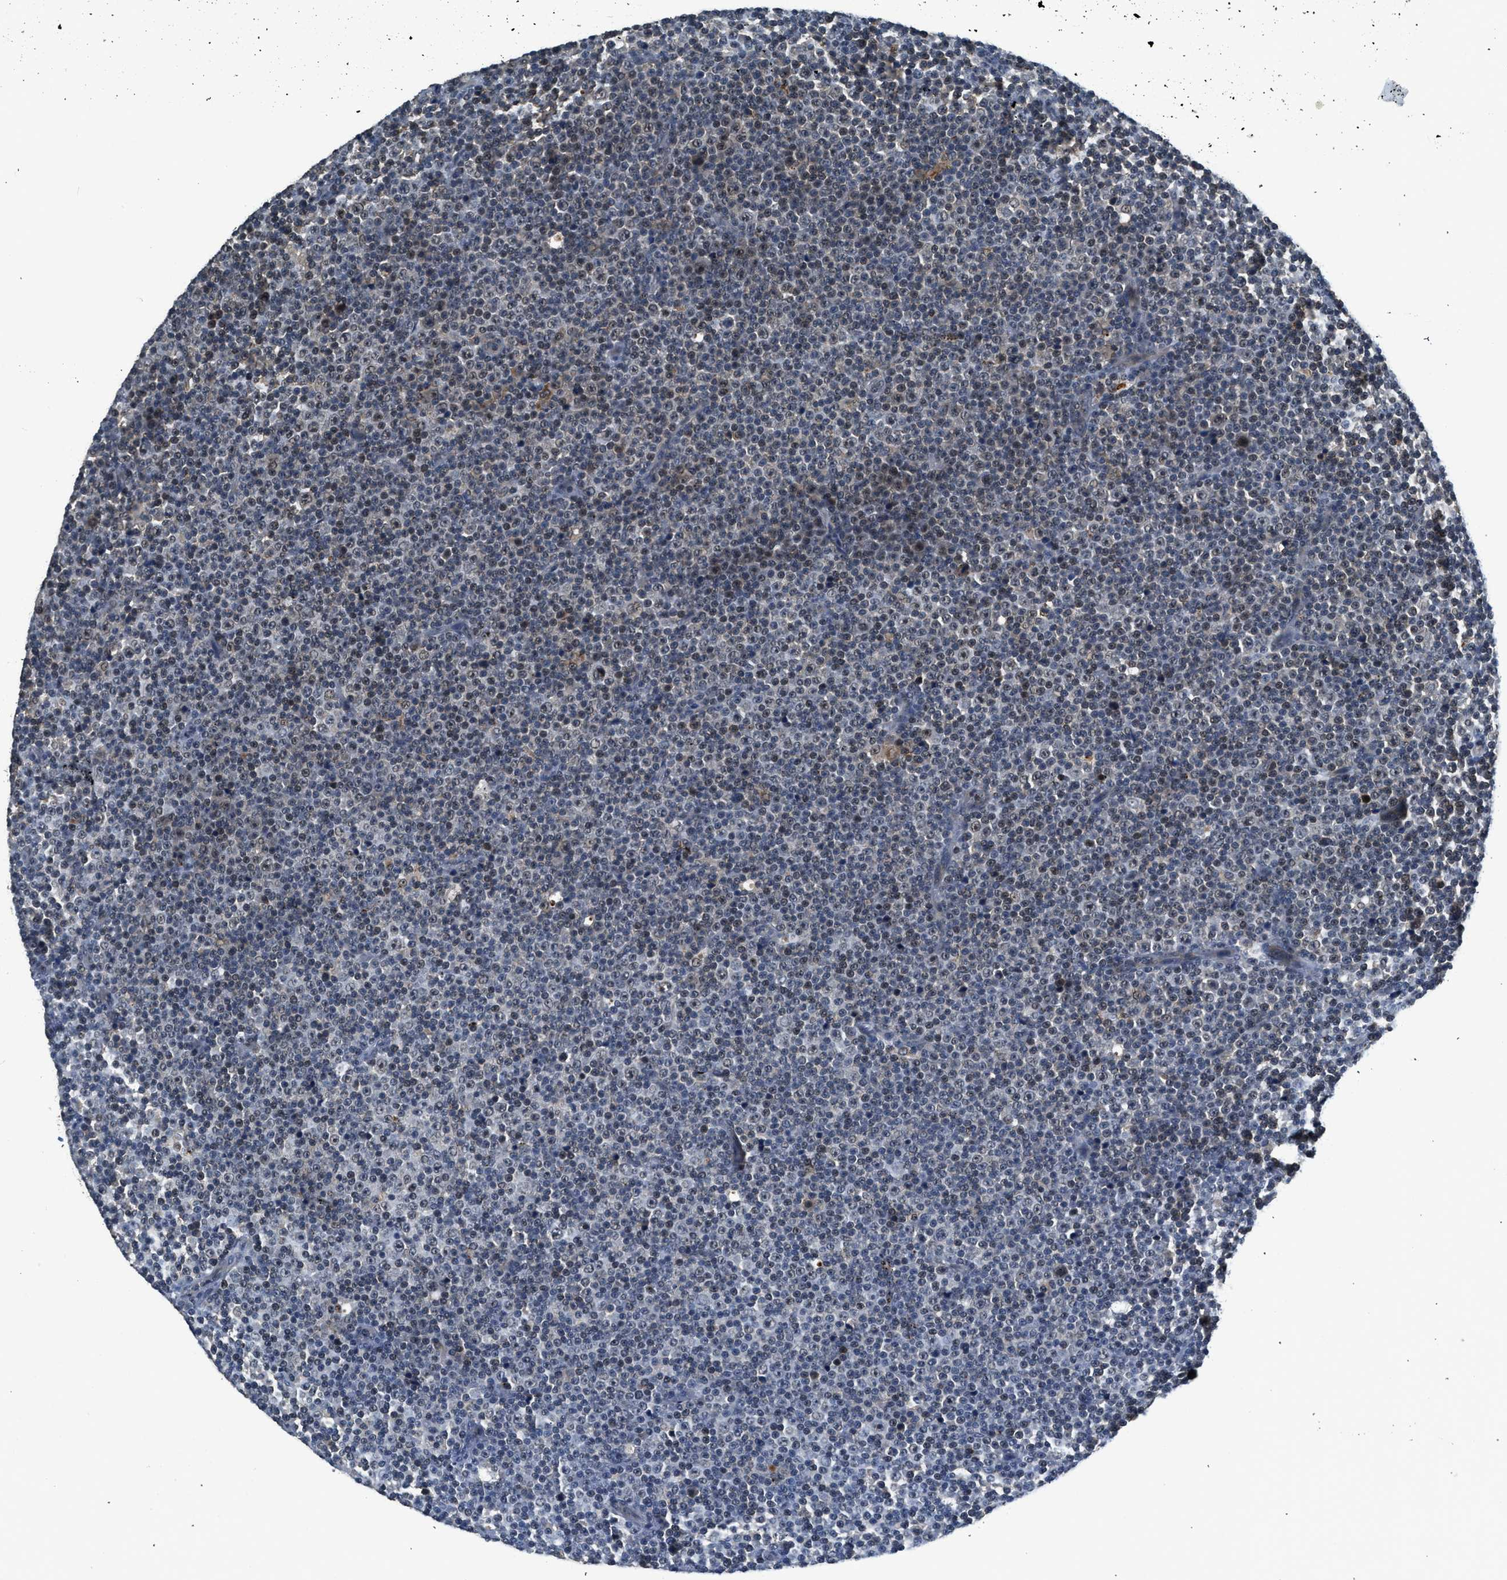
{"staining": {"intensity": "weak", "quantity": "25%-75%", "location": "nuclear"}, "tissue": "lymphoma", "cell_type": "Tumor cells", "image_type": "cancer", "snomed": [{"axis": "morphology", "description": "Malignant lymphoma, non-Hodgkin's type, Low grade"}, {"axis": "topography", "description": "Lymph node"}], "caption": "Lymphoma stained for a protein demonstrates weak nuclear positivity in tumor cells. The staining was performed using DAB to visualize the protein expression in brown, while the nuclei were stained in blue with hematoxylin (Magnification: 20x).", "gene": "SLC15A4", "patient": {"sex": "female", "age": 67}}